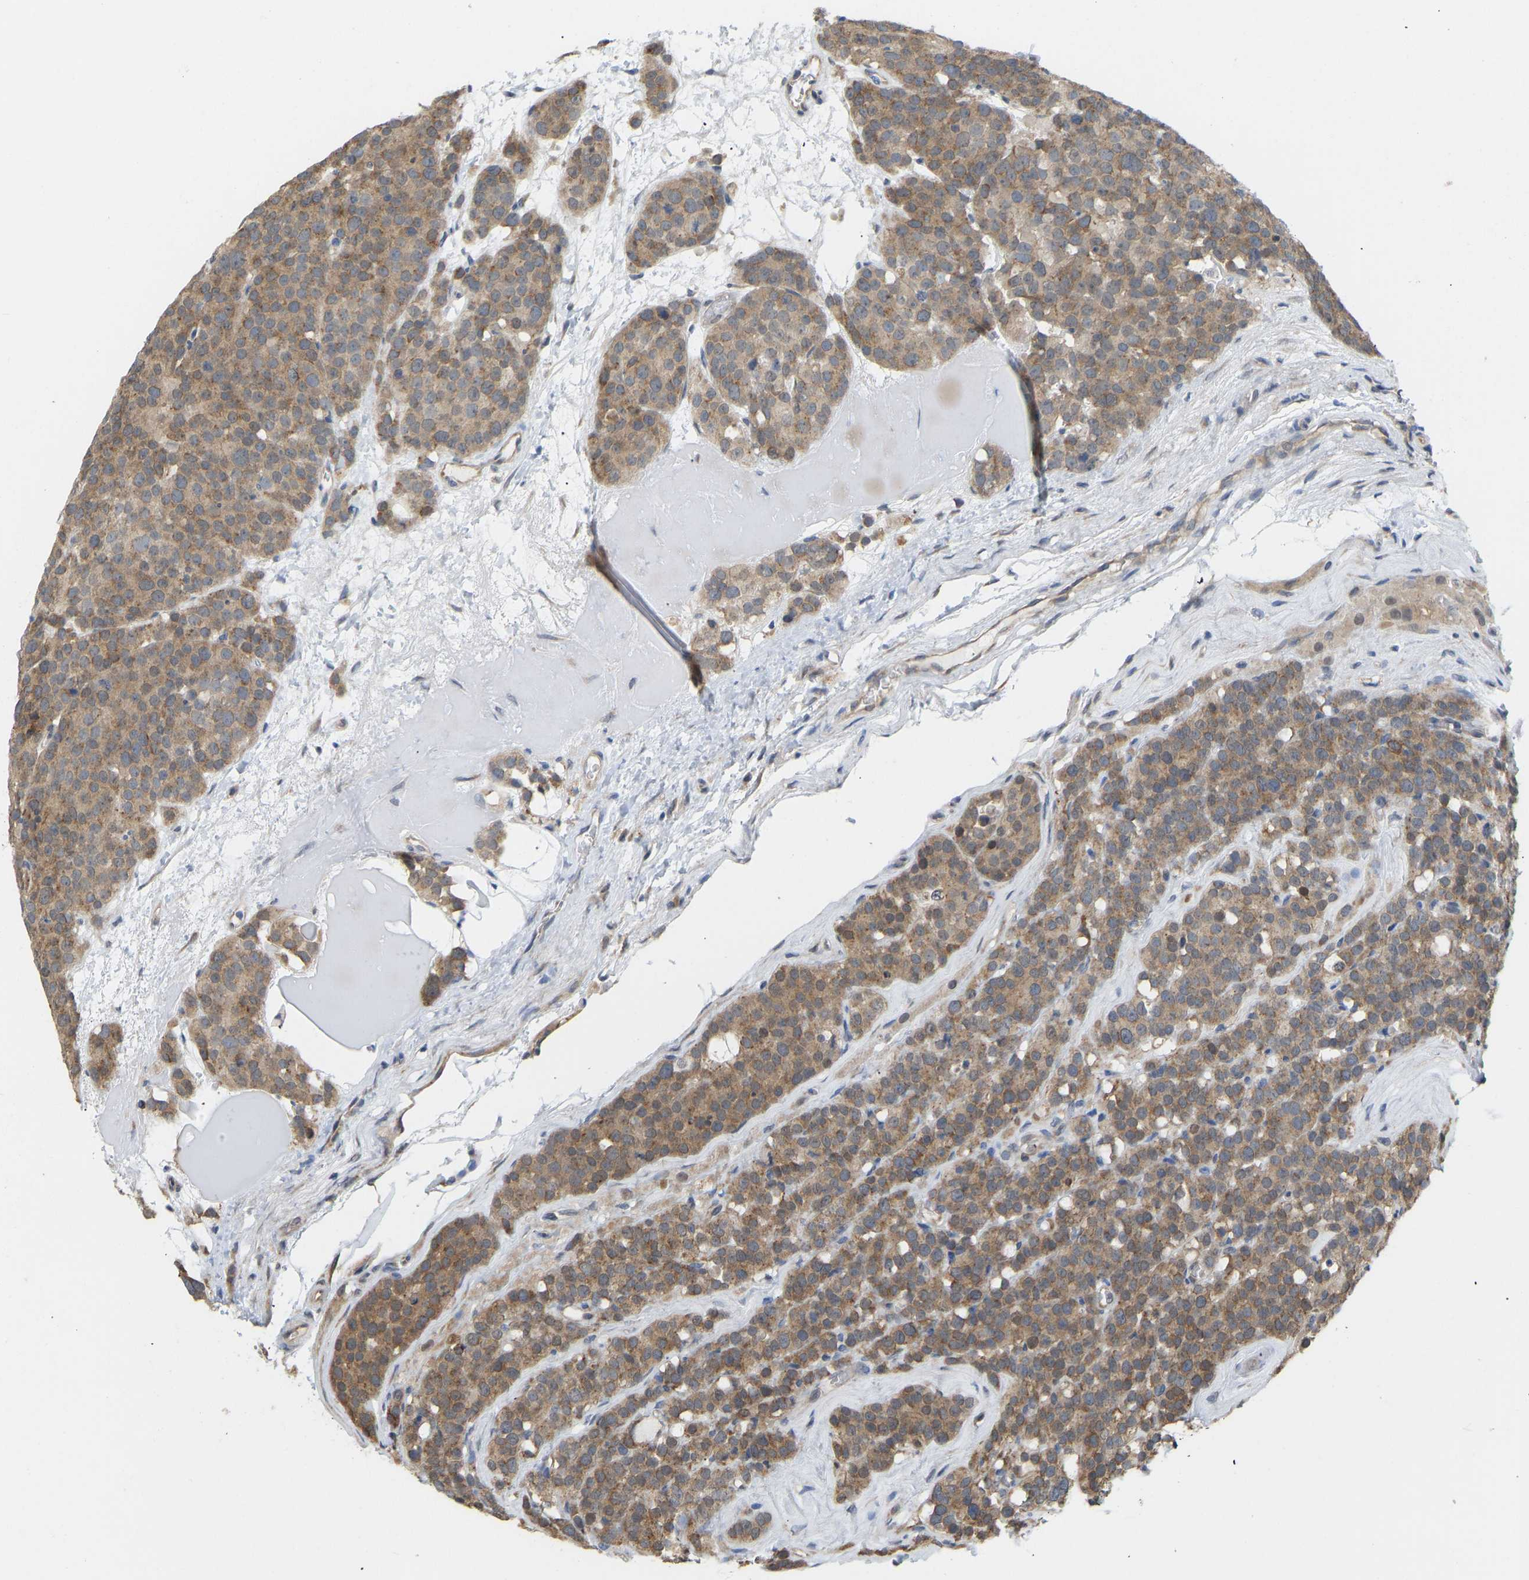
{"staining": {"intensity": "moderate", "quantity": ">75%", "location": "cytoplasmic/membranous"}, "tissue": "testis cancer", "cell_type": "Tumor cells", "image_type": "cancer", "snomed": [{"axis": "morphology", "description": "Seminoma, NOS"}, {"axis": "topography", "description": "Testis"}], "caption": "A brown stain labels moderate cytoplasmic/membranous expression of a protein in testis cancer tumor cells.", "gene": "BEND3", "patient": {"sex": "male", "age": 71}}